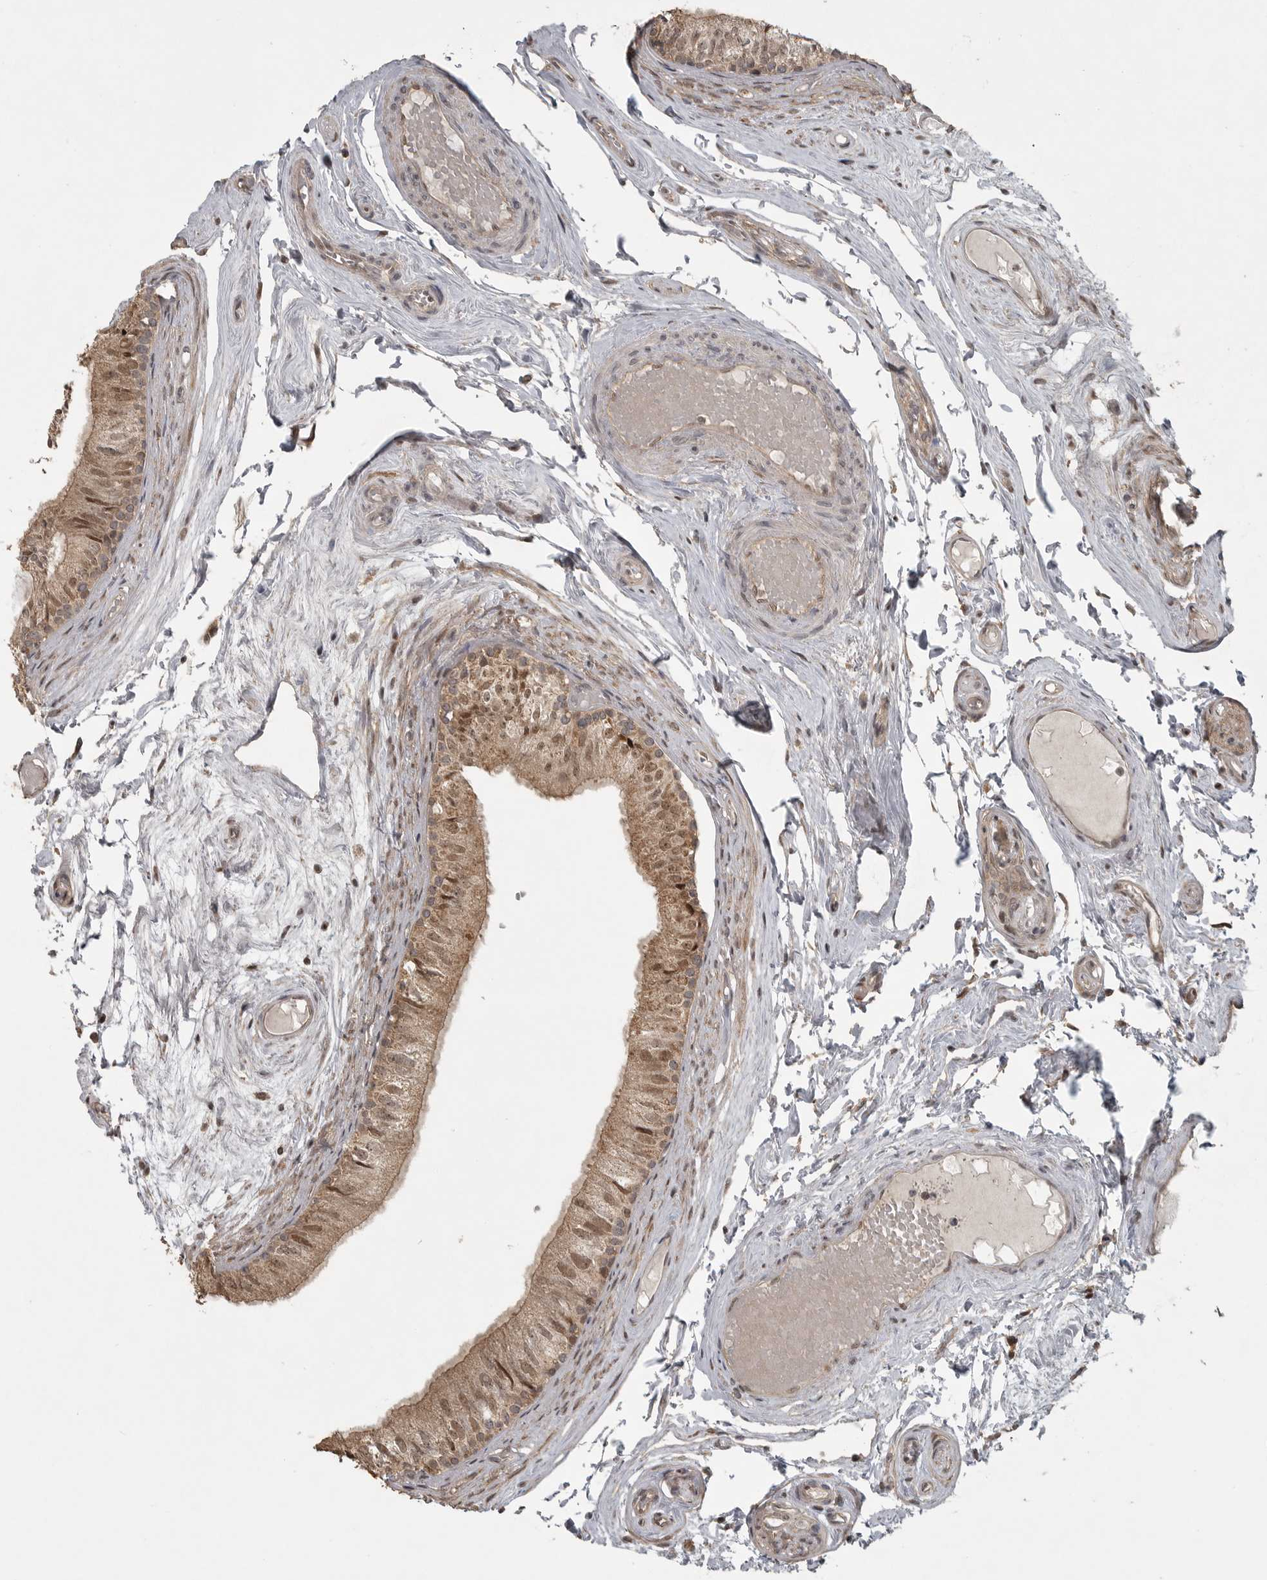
{"staining": {"intensity": "moderate", "quantity": ">75%", "location": "cytoplasmic/membranous"}, "tissue": "epididymis", "cell_type": "Glandular cells", "image_type": "normal", "snomed": [{"axis": "morphology", "description": "Normal tissue, NOS"}, {"axis": "topography", "description": "Epididymis"}], "caption": "About >75% of glandular cells in normal epididymis demonstrate moderate cytoplasmic/membranous protein staining as visualized by brown immunohistochemical staining.", "gene": "LLGL1", "patient": {"sex": "male", "age": 79}}